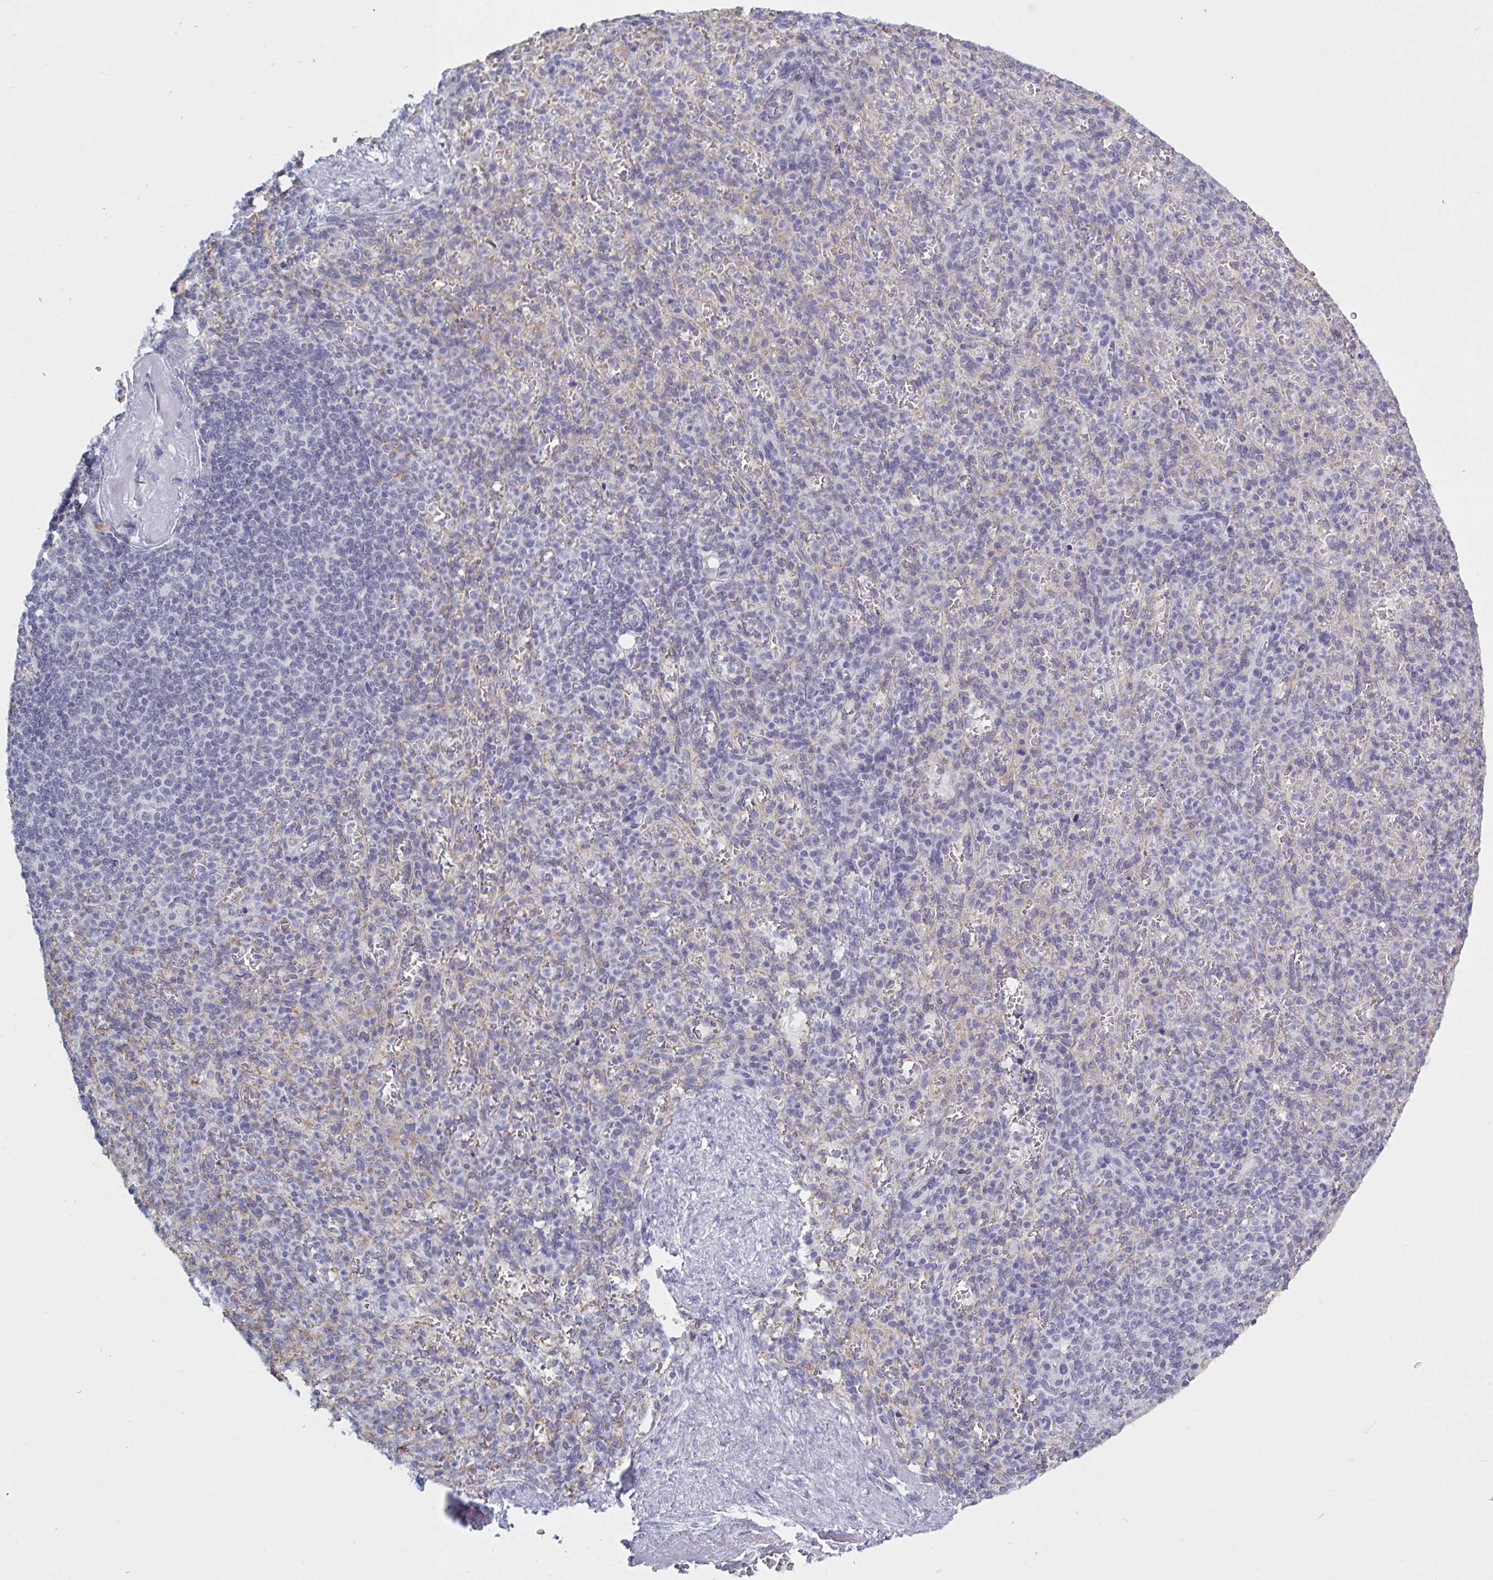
{"staining": {"intensity": "weak", "quantity": "<25%", "location": "cytoplasmic/membranous"}, "tissue": "spleen", "cell_type": "Cells in red pulp", "image_type": "normal", "snomed": [{"axis": "morphology", "description": "Normal tissue, NOS"}, {"axis": "topography", "description": "Spleen"}], "caption": "Protein analysis of benign spleen reveals no significant staining in cells in red pulp. The staining is performed using DAB brown chromogen with nuclei counter-stained in using hematoxylin.", "gene": "KDM4D", "patient": {"sex": "female", "age": 74}}